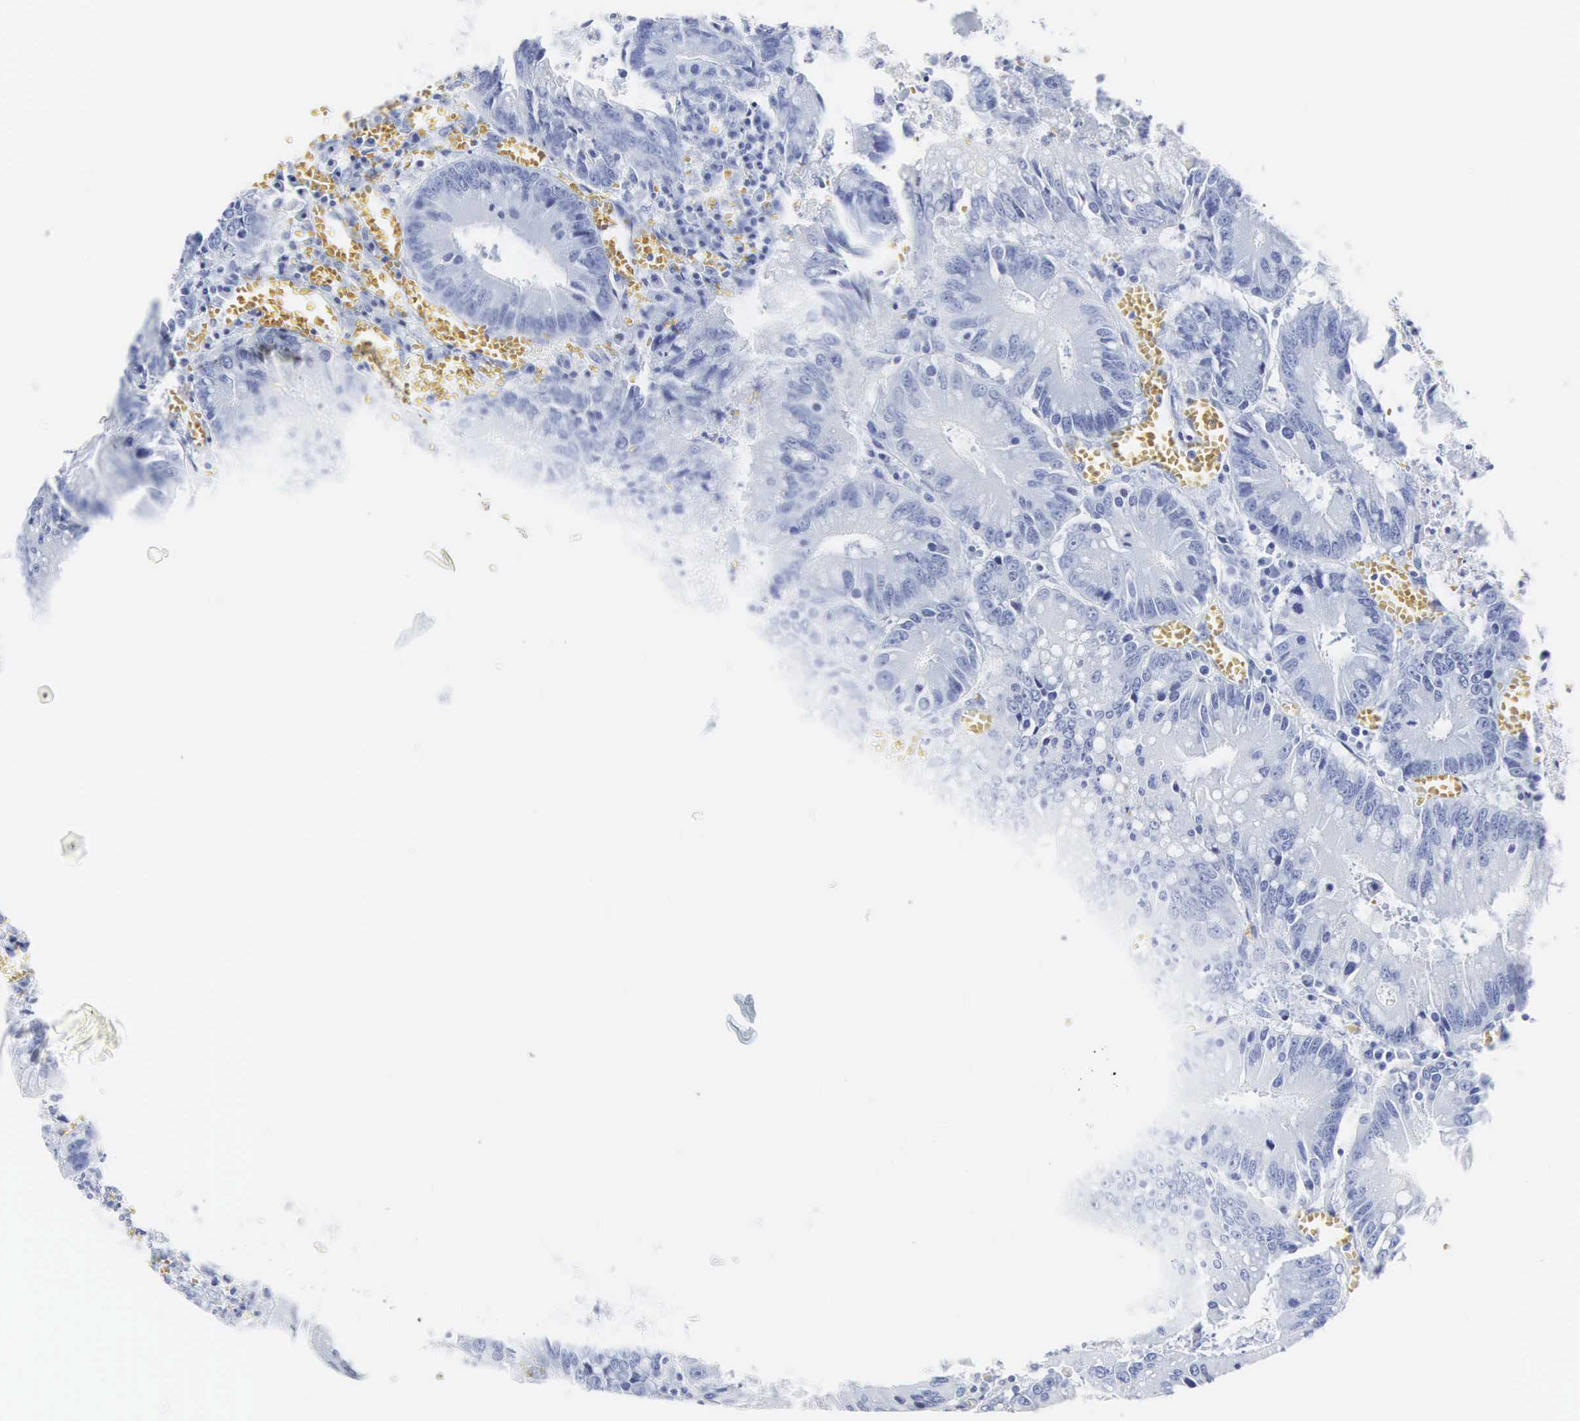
{"staining": {"intensity": "negative", "quantity": "none", "location": "none"}, "tissue": "colorectal cancer", "cell_type": "Tumor cells", "image_type": "cancer", "snomed": [{"axis": "morphology", "description": "Adenocarcinoma, NOS"}, {"axis": "topography", "description": "Rectum"}], "caption": "An IHC image of adenocarcinoma (colorectal) is shown. There is no staining in tumor cells of adenocarcinoma (colorectal).", "gene": "INS", "patient": {"sex": "female", "age": 81}}